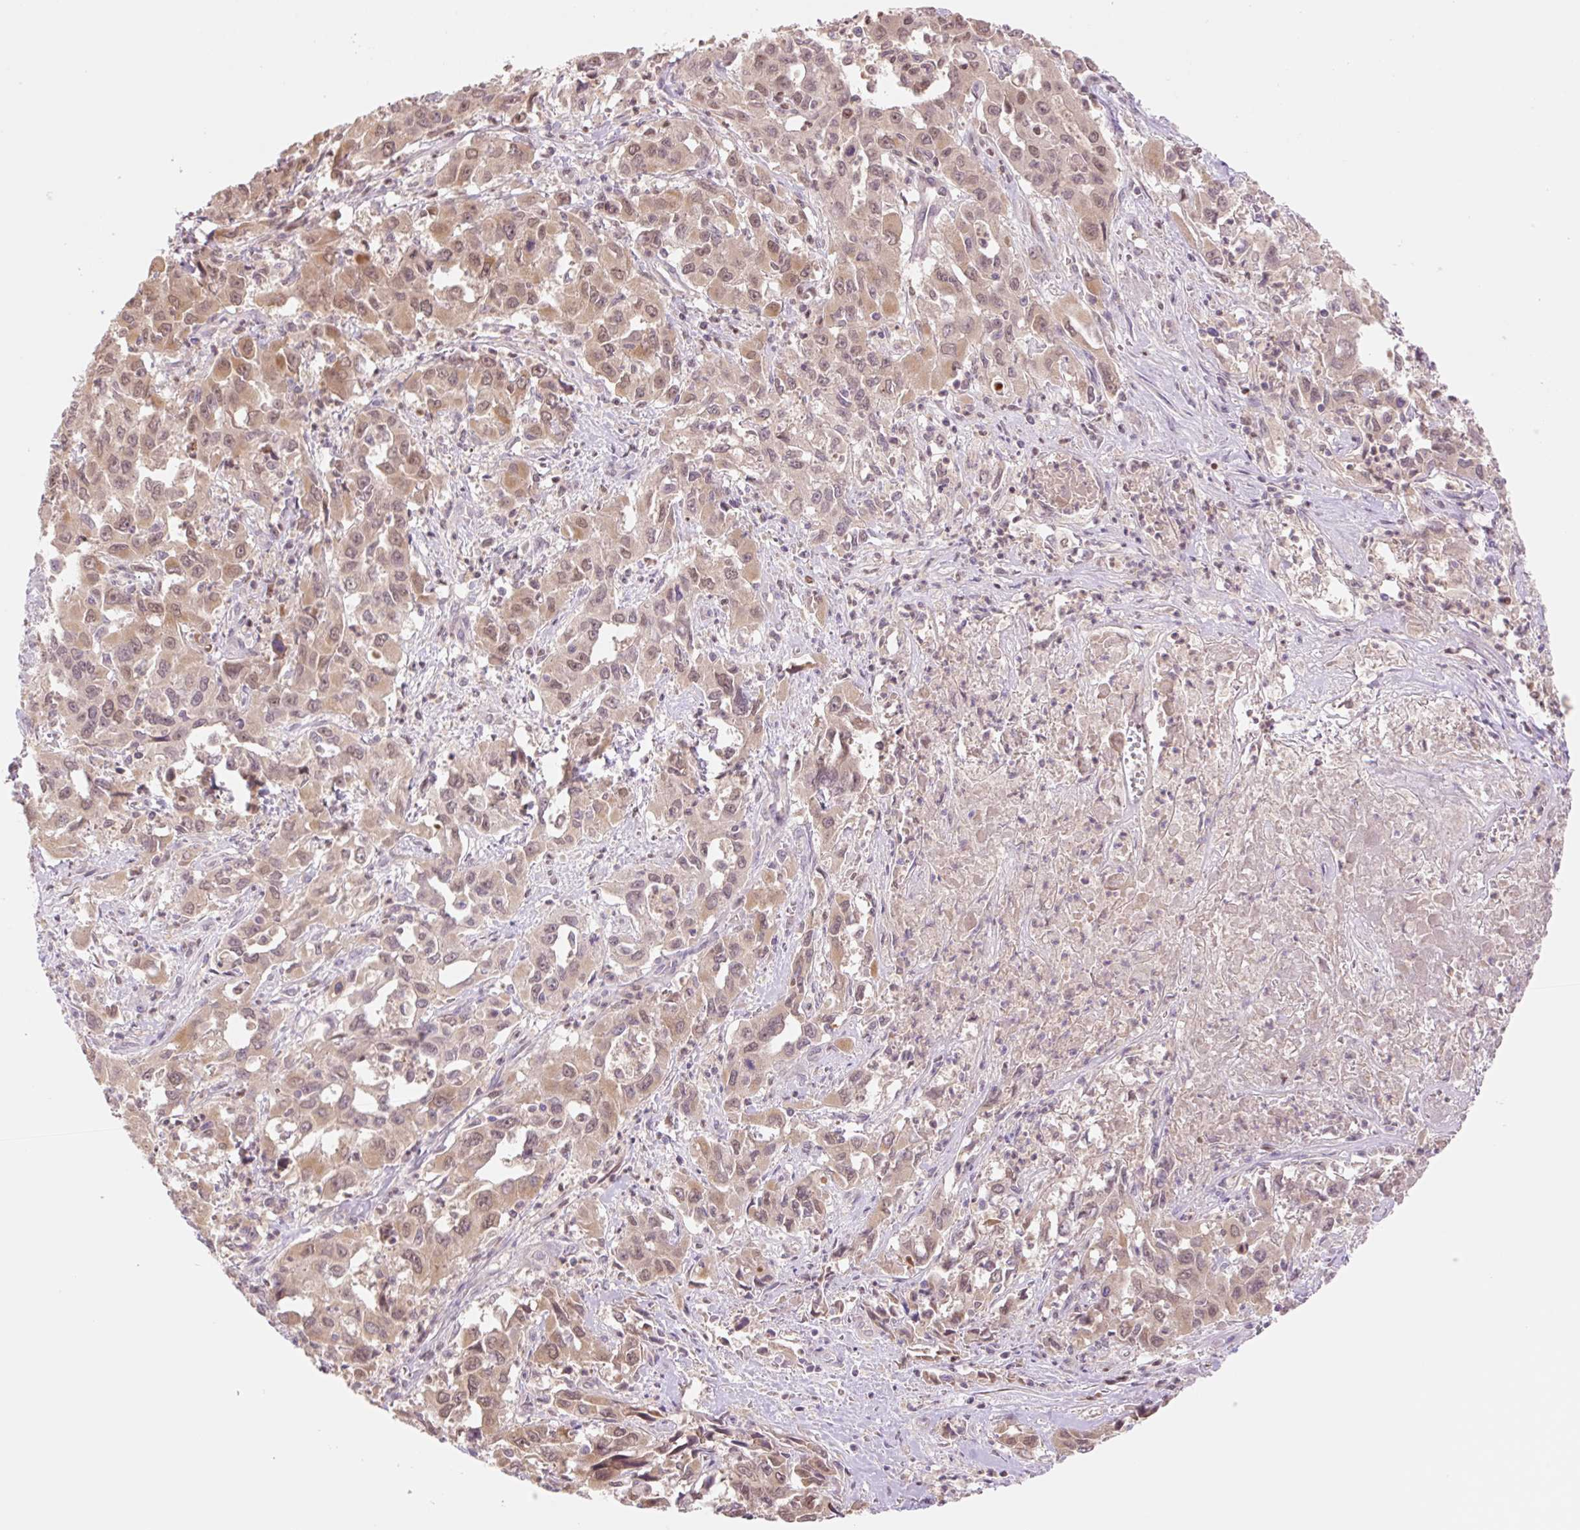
{"staining": {"intensity": "moderate", "quantity": ">75%", "location": "cytoplasmic/membranous,nuclear"}, "tissue": "liver cancer", "cell_type": "Tumor cells", "image_type": "cancer", "snomed": [{"axis": "morphology", "description": "Carcinoma, Hepatocellular, NOS"}, {"axis": "topography", "description": "Liver"}], "caption": "DAB (3,3'-diaminobenzidine) immunohistochemical staining of human liver cancer displays moderate cytoplasmic/membranous and nuclear protein expression in about >75% of tumor cells.", "gene": "HEBP1", "patient": {"sex": "male", "age": 63}}